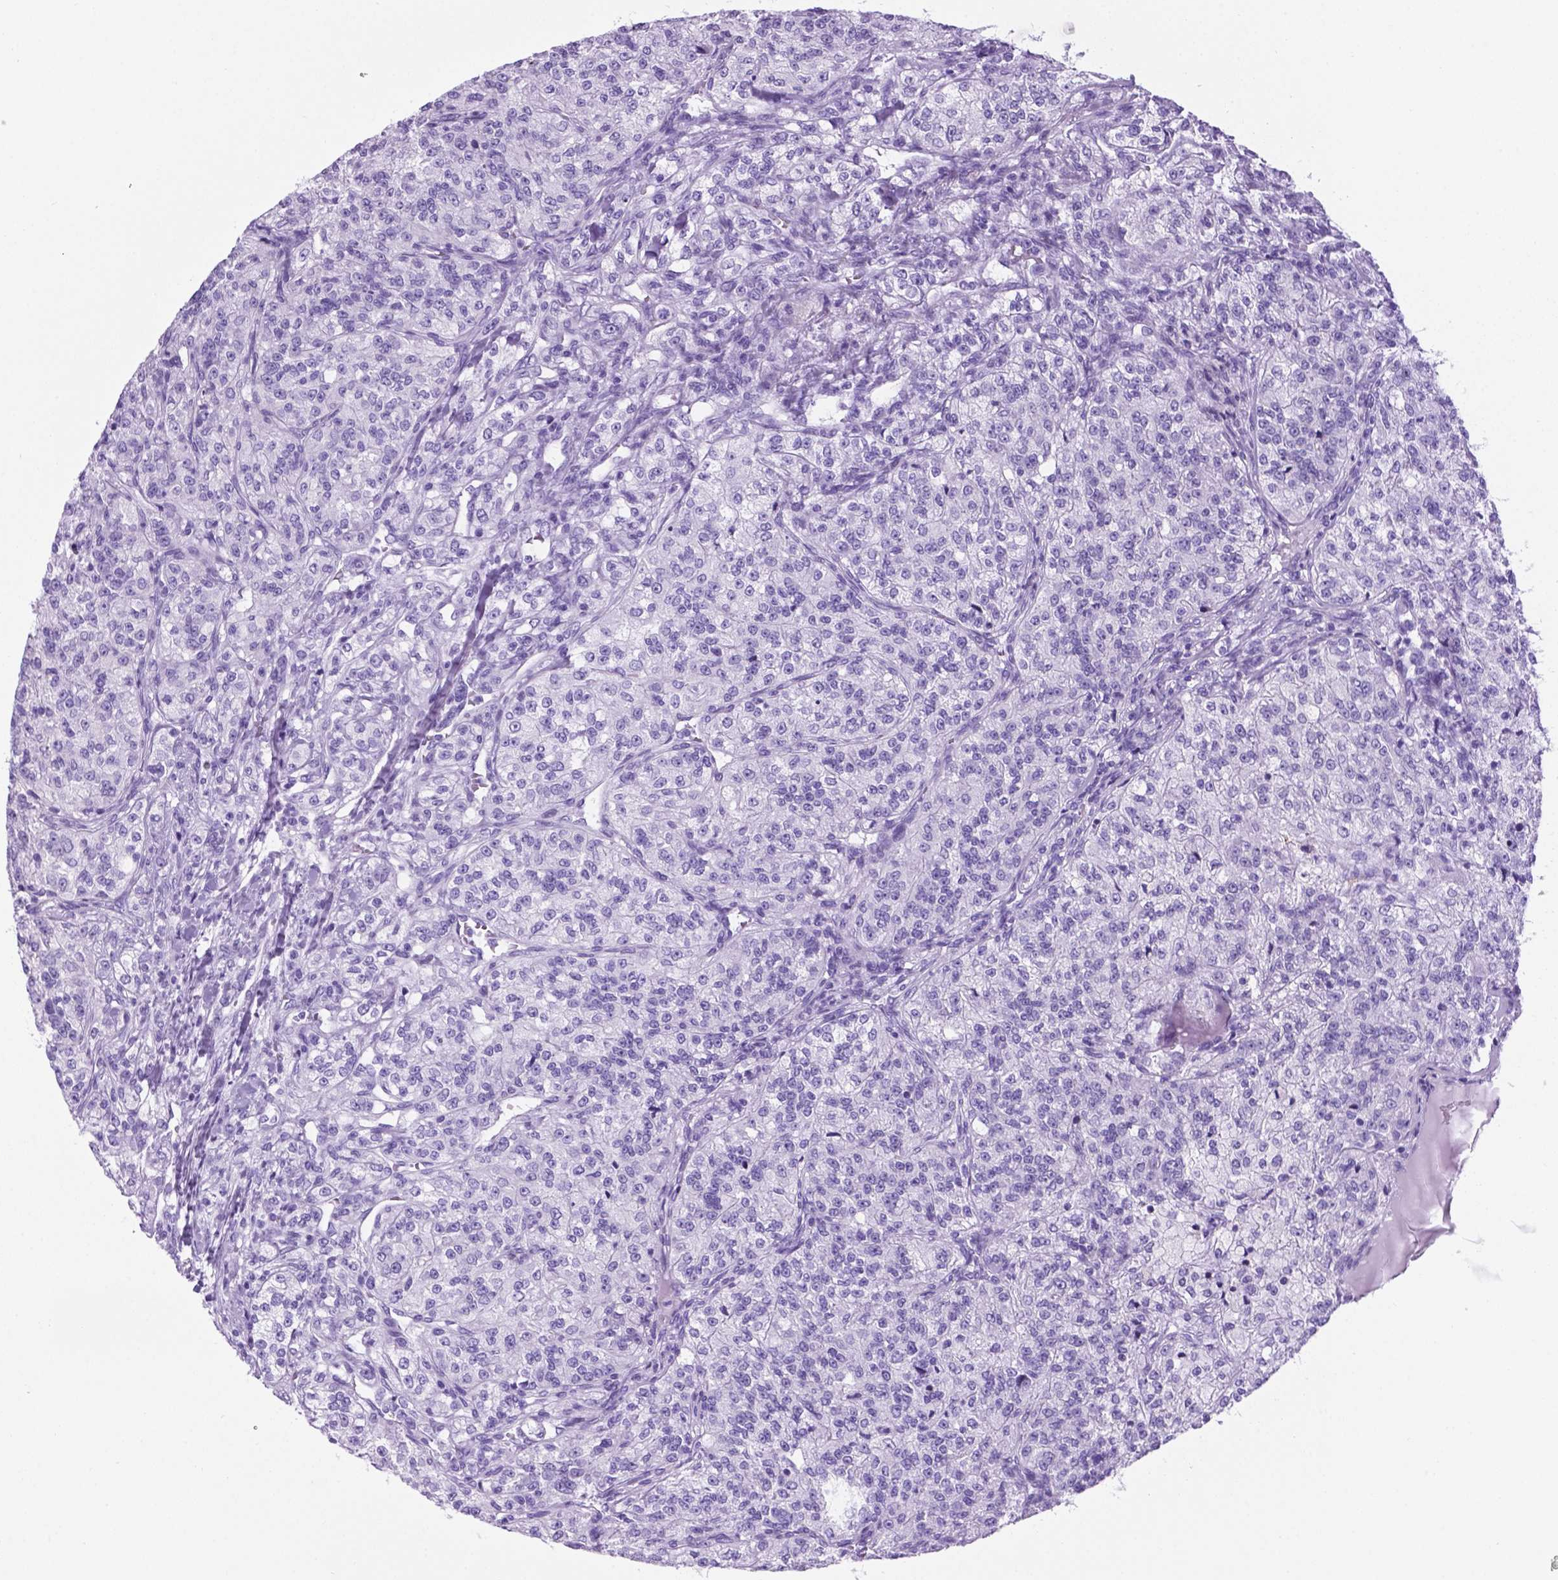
{"staining": {"intensity": "negative", "quantity": "none", "location": "none"}, "tissue": "renal cancer", "cell_type": "Tumor cells", "image_type": "cancer", "snomed": [{"axis": "morphology", "description": "Adenocarcinoma, NOS"}, {"axis": "topography", "description": "Kidney"}], "caption": "DAB immunohistochemical staining of renal cancer (adenocarcinoma) reveals no significant staining in tumor cells.", "gene": "C17orf107", "patient": {"sex": "female", "age": 63}}